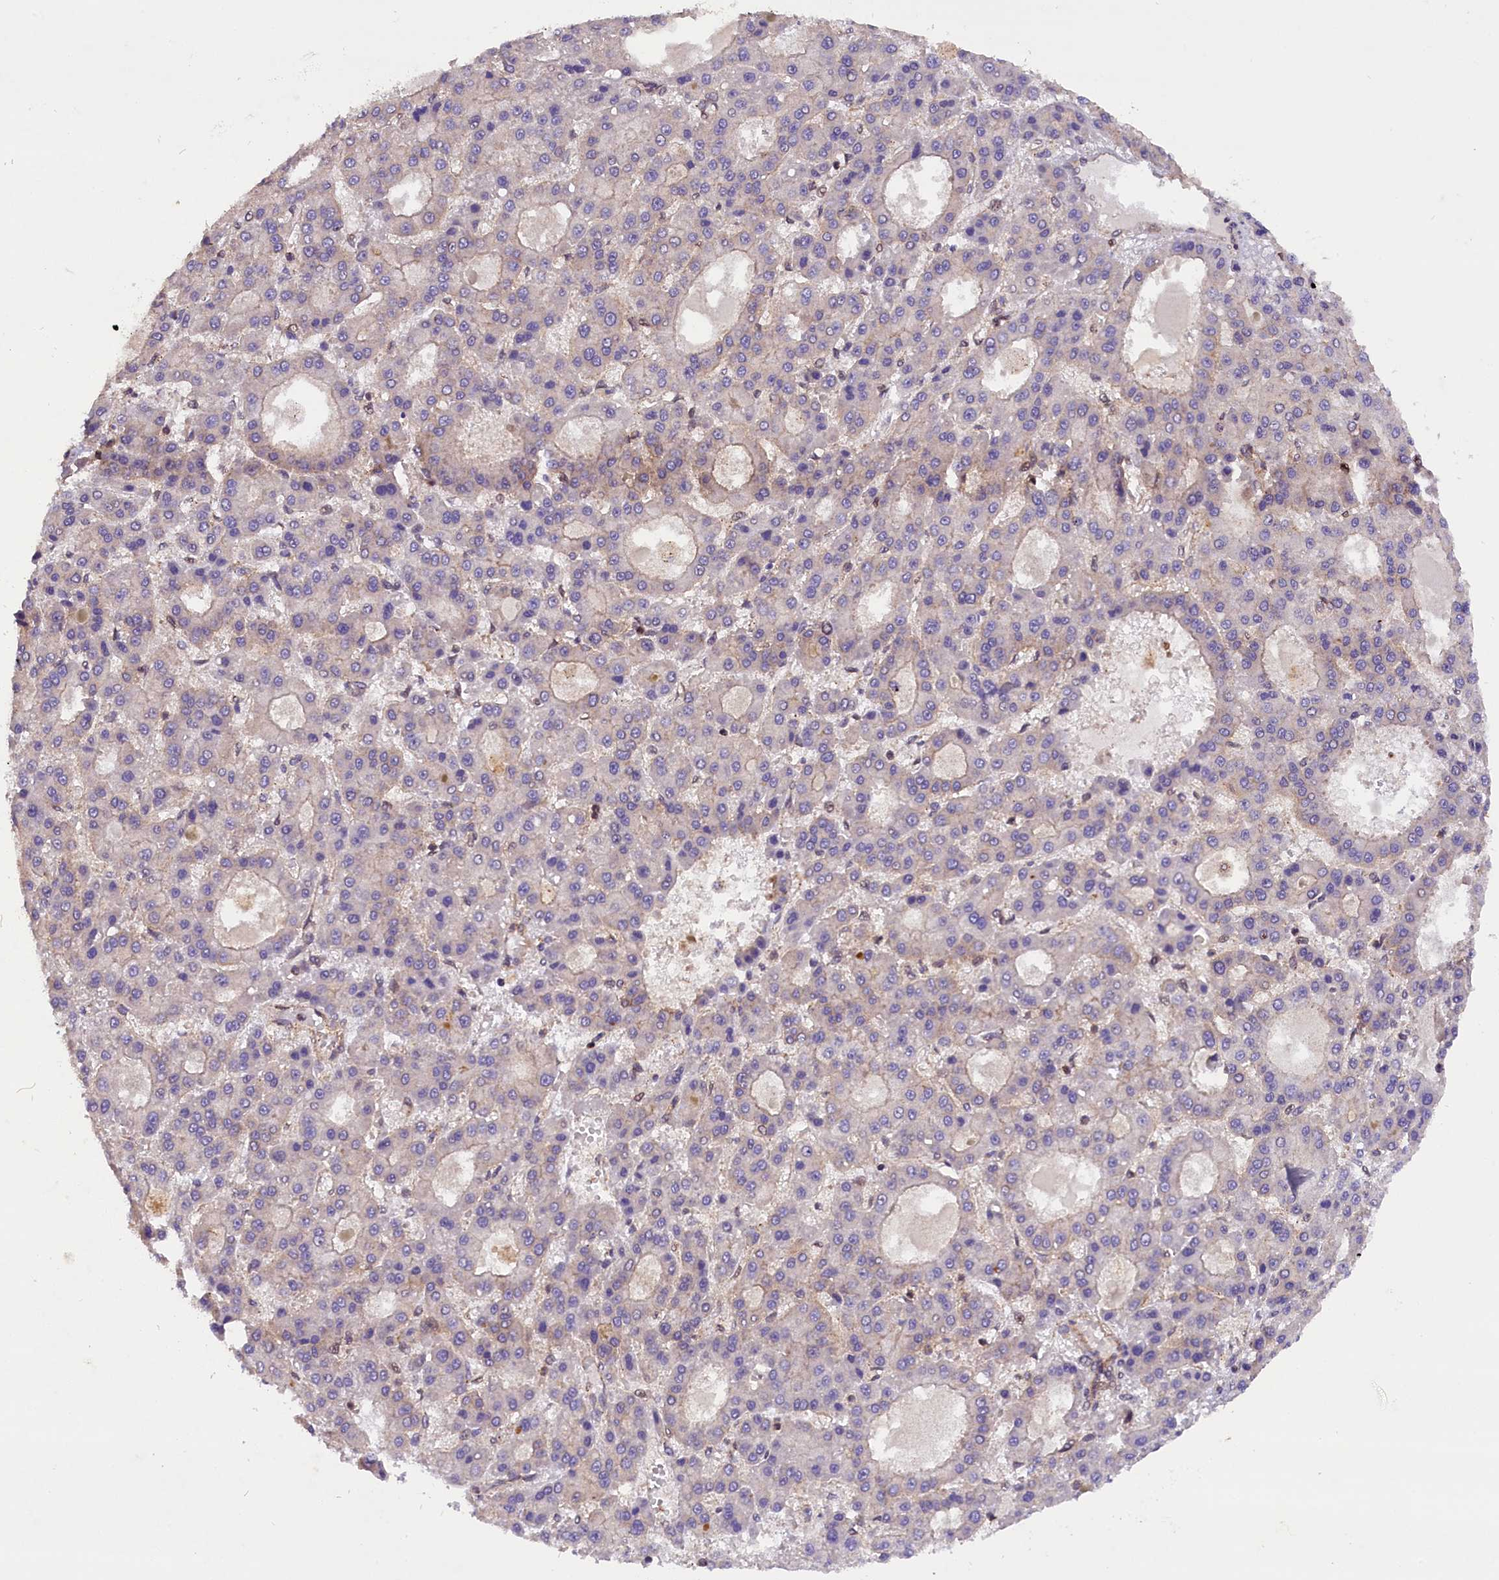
{"staining": {"intensity": "negative", "quantity": "none", "location": "none"}, "tissue": "liver cancer", "cell_type": "Tumor cells", "image_type": "cancer", "snomed": [{"axis": "morphology", "description": "Carcinoma, Hepatocellular, NOS"}, {"axis": "topography", "description": "Liver"}], "caption": "Hepatocellular carcinoma (liver) stained for a protein using IHC displays no expression tumor cells.", "gene": "IST1", "patient": {"sex": "male", "age": 70}}